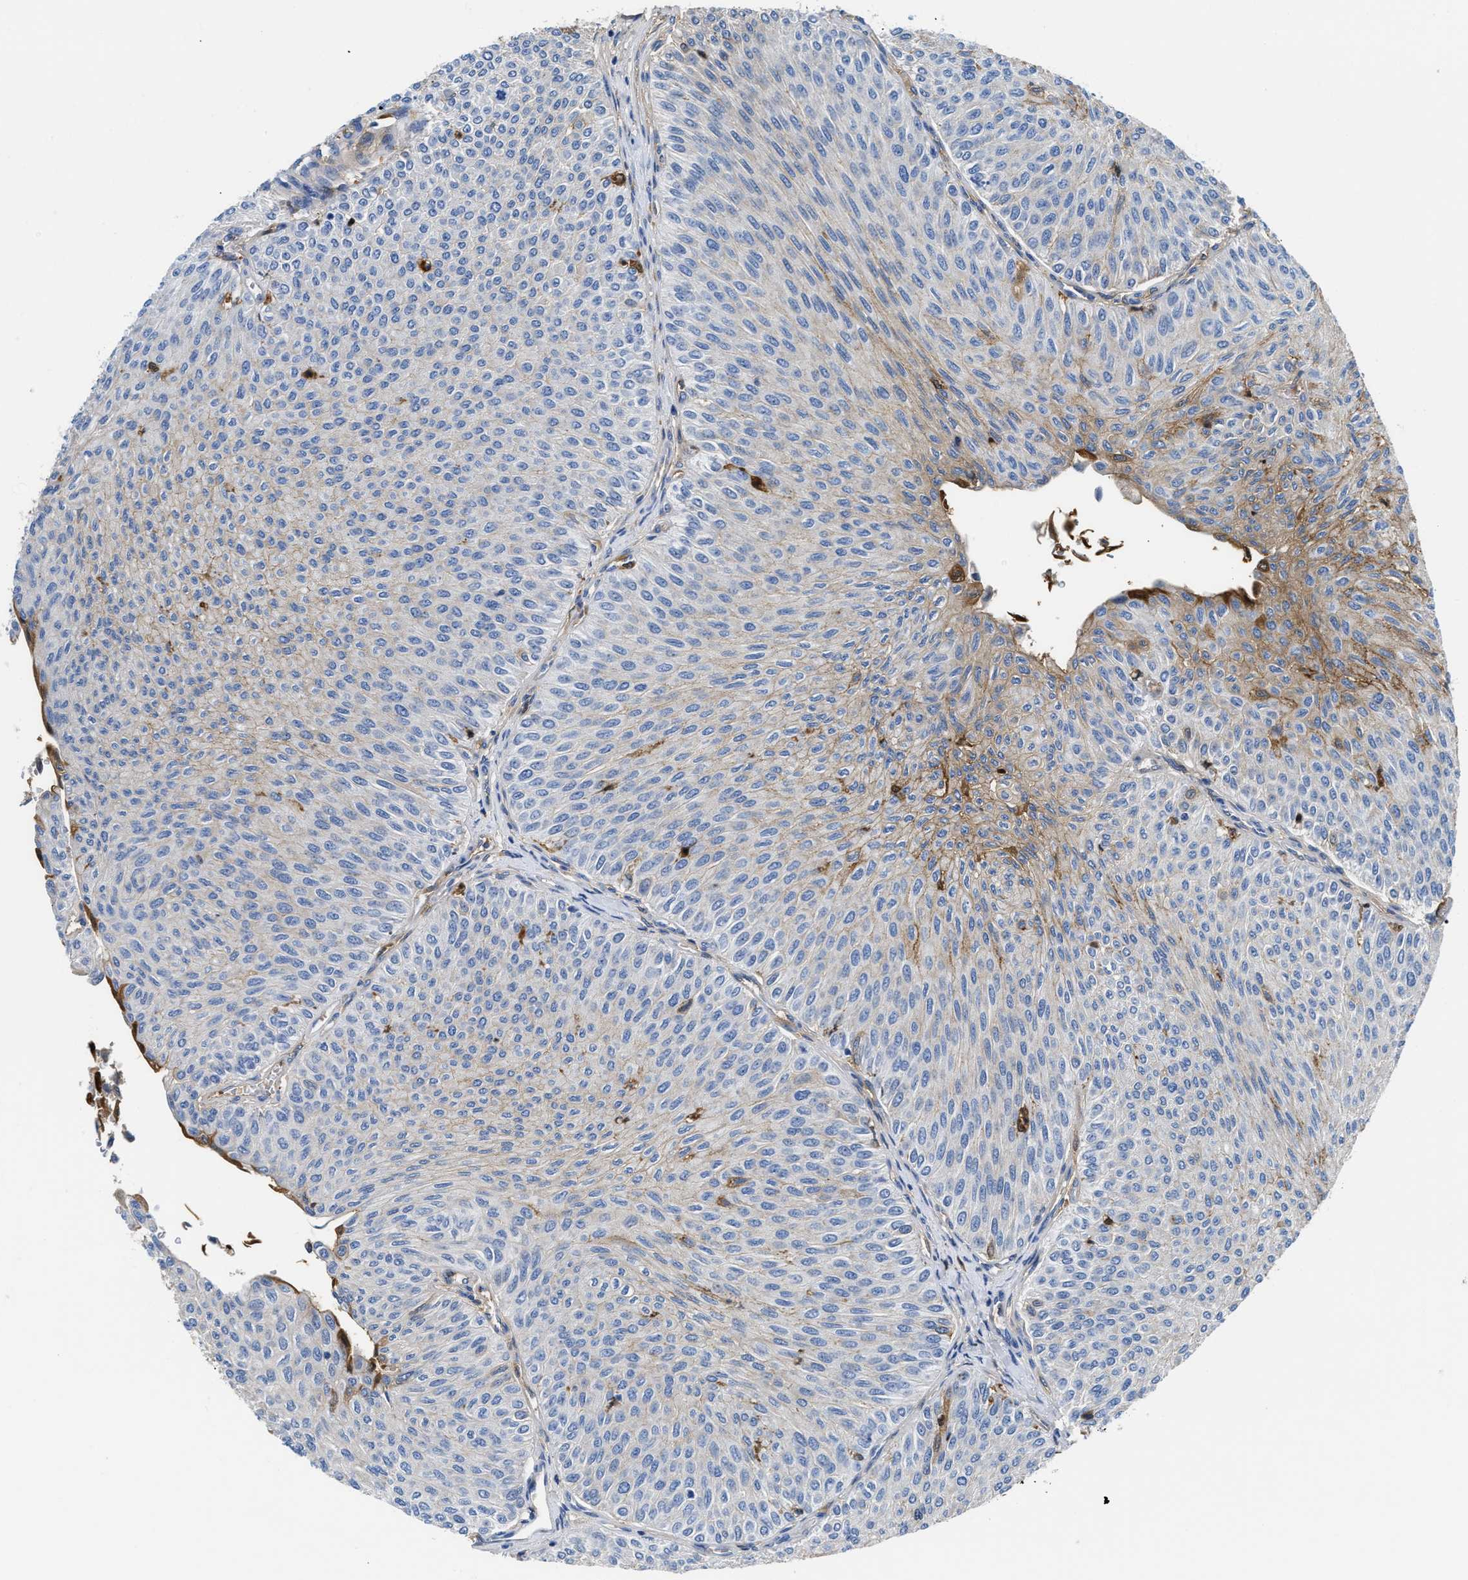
{"staining": {"intensity": "weak", "quantity": "<25%", "location": "cytoplasmic/membranous"}, "tissue": "urothelial cancer", "cell_type": "Tumor cells", "image_type": "cancer", "snomed": [{"axis": "morphology", "description": "Urothelial carcinoma, Low grade"}, {"axis": "topography", "description": "Urinary bladder"}], "caption": "The histopathology image exhibits no significant expression in tumor cells of urothelial cancer. (Brightfield microscopy of DAB (3,3'-diaminobenzidine) immunohistochemistry at high magnification).", "gene": "GC", "patient": {"sex": "male", "age": 78}}